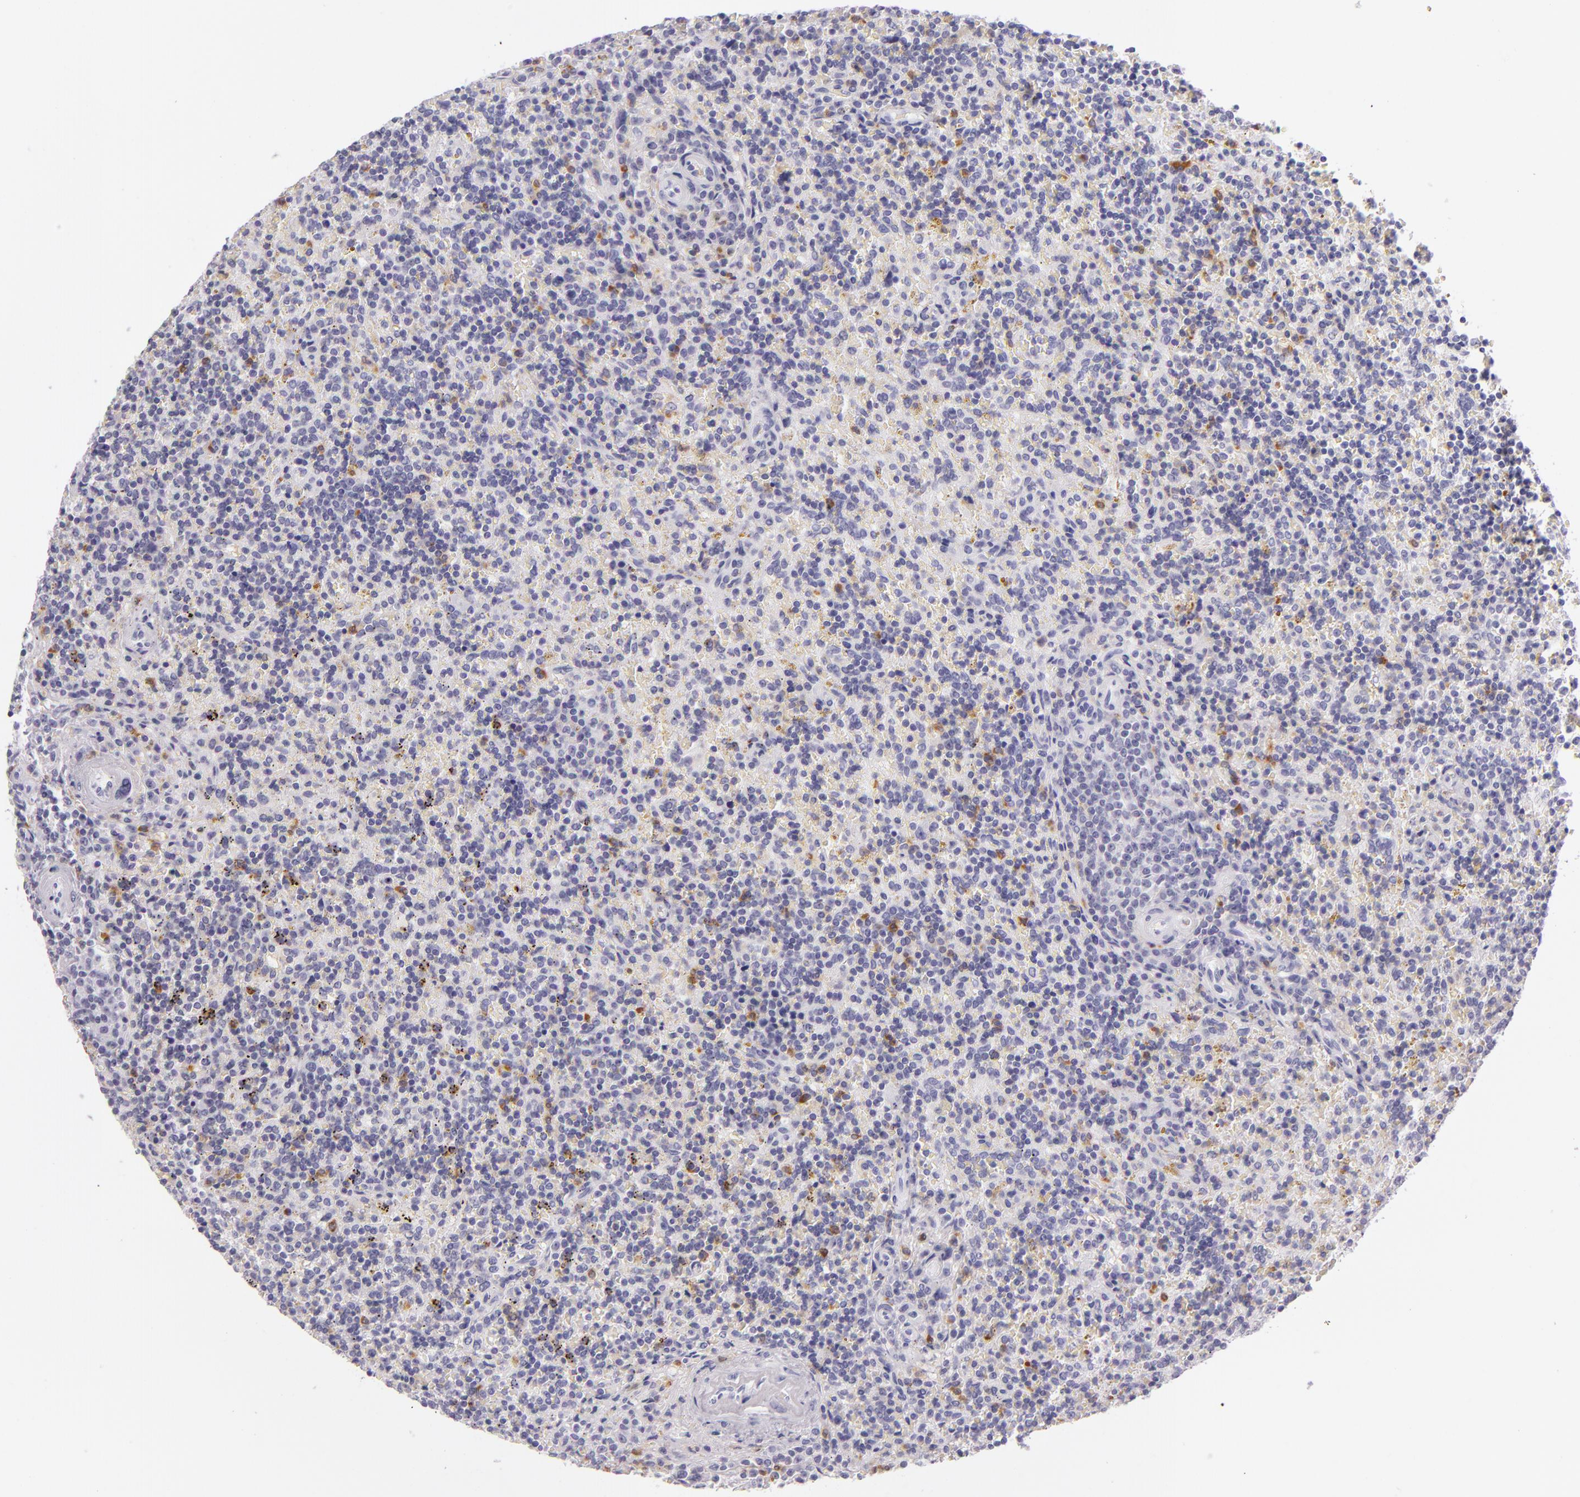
{"staining": {"intensity": "negative", "quantity": "none", "location": "none"}, "tissue": "lymphoma", "cell_type": "Tumor cells", "image_type": "cancer", "snomed": [{"axis": "morphology", "description": "Malignant lymphoma, non-Hodgkin's type, Low grade"}, {"axis": "topography", "description": "Spleen"}], "caption": "Tumor cells are negative for protein expression in human lymphoma.", "gene": "CEACAM1", "patient": {"sex": "male", "age": 67}}